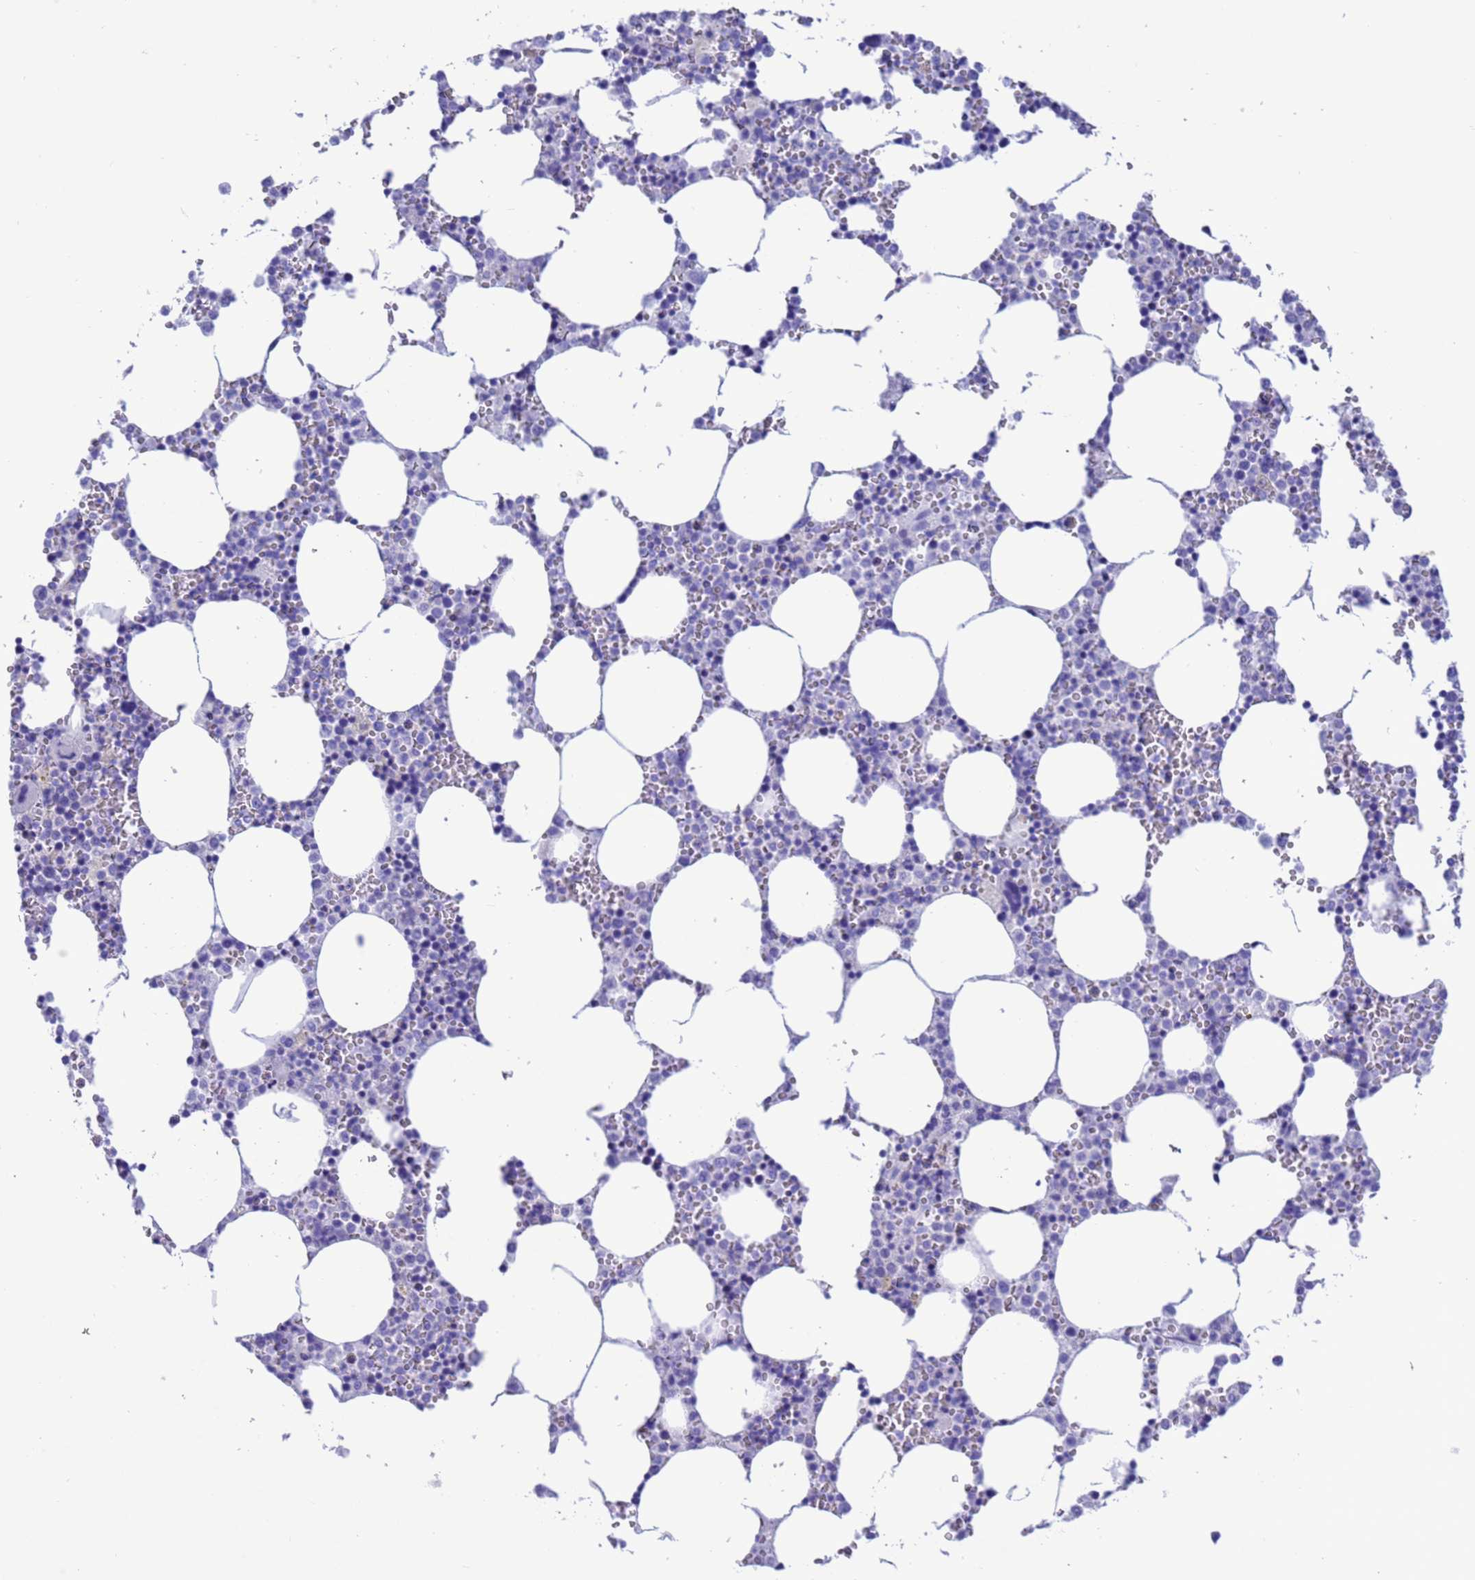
{"staining": {"intensity": "negative", "quantity": "none", "location": "none"}, "tissue": "bone marrow", "cell_type": "Hematopoietic cells", "image_type": "normal", "snomed": [{"axis": "morphology", "description": "Normal tissue, NOS"}, {"axis": "topography", "description": "Bone marrow"}], "caption": "An immunohistochemistry image of unremarkable bone marrow is shown. There is no staining in hematopoietic cells of bone marrow.", "gene": "GSTM1", "patient": {"sex": "female", "age": 64}}